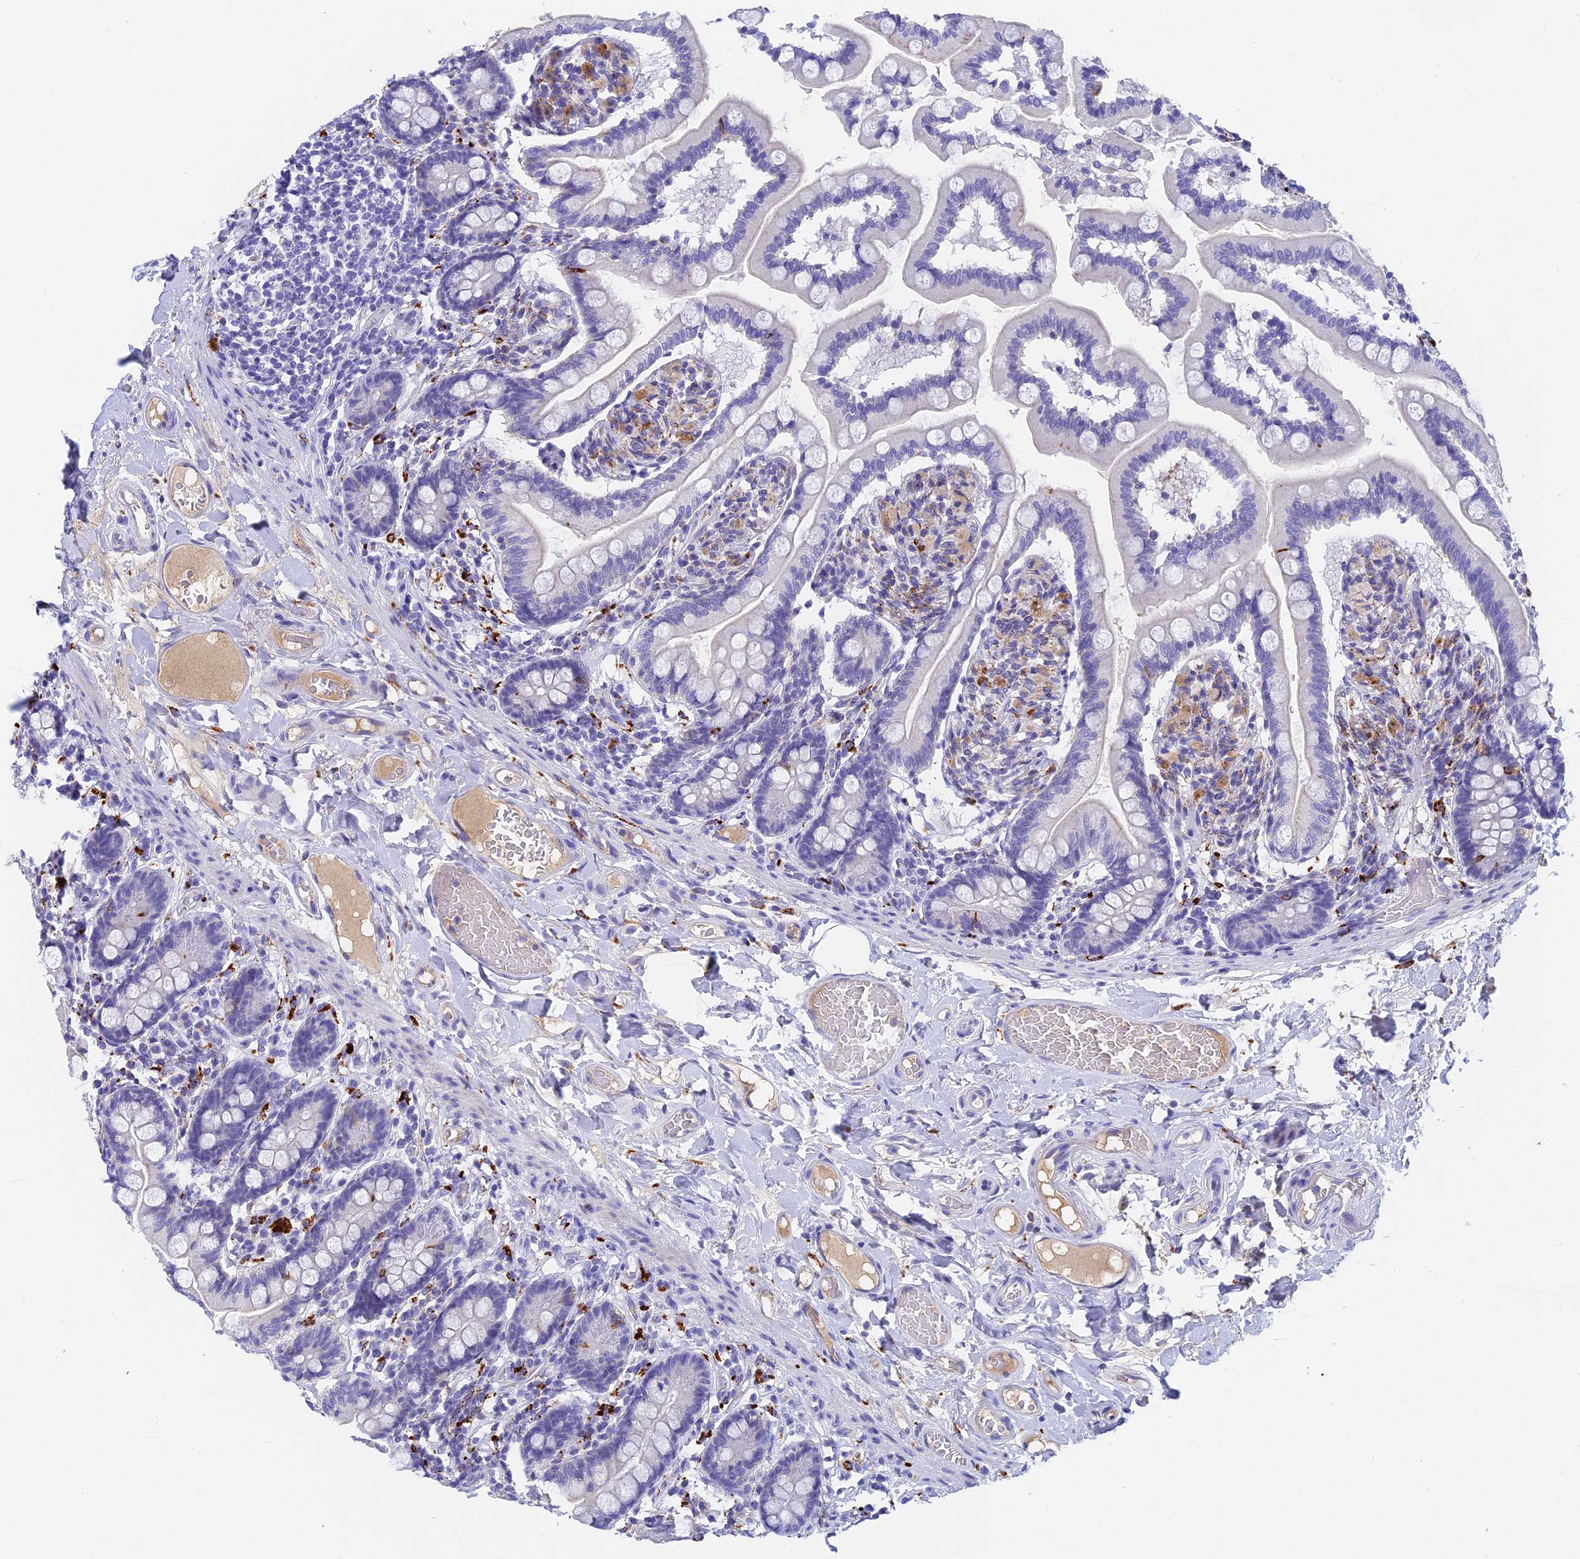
{"staining": {"intensity": "moderate", "quantity": "<25%", "location": "cytoplasmic/membranous"}, "tissue": "small intestine", "cell_type": "Glandular cells", "image_type": "normal", "snomed": [{"axis": "morphology", "description": "Normal tissue, NOS"}, {"axis": "topography", "description": "Small intestine"}], "caption": "Protein analysis of benign small intestine displays moderate cytoplasmic/membranous positivity in approximately <25% of glandular cells.", "gene": "ADAMTS13", "patient": {"sex": "female", "age": 64}}